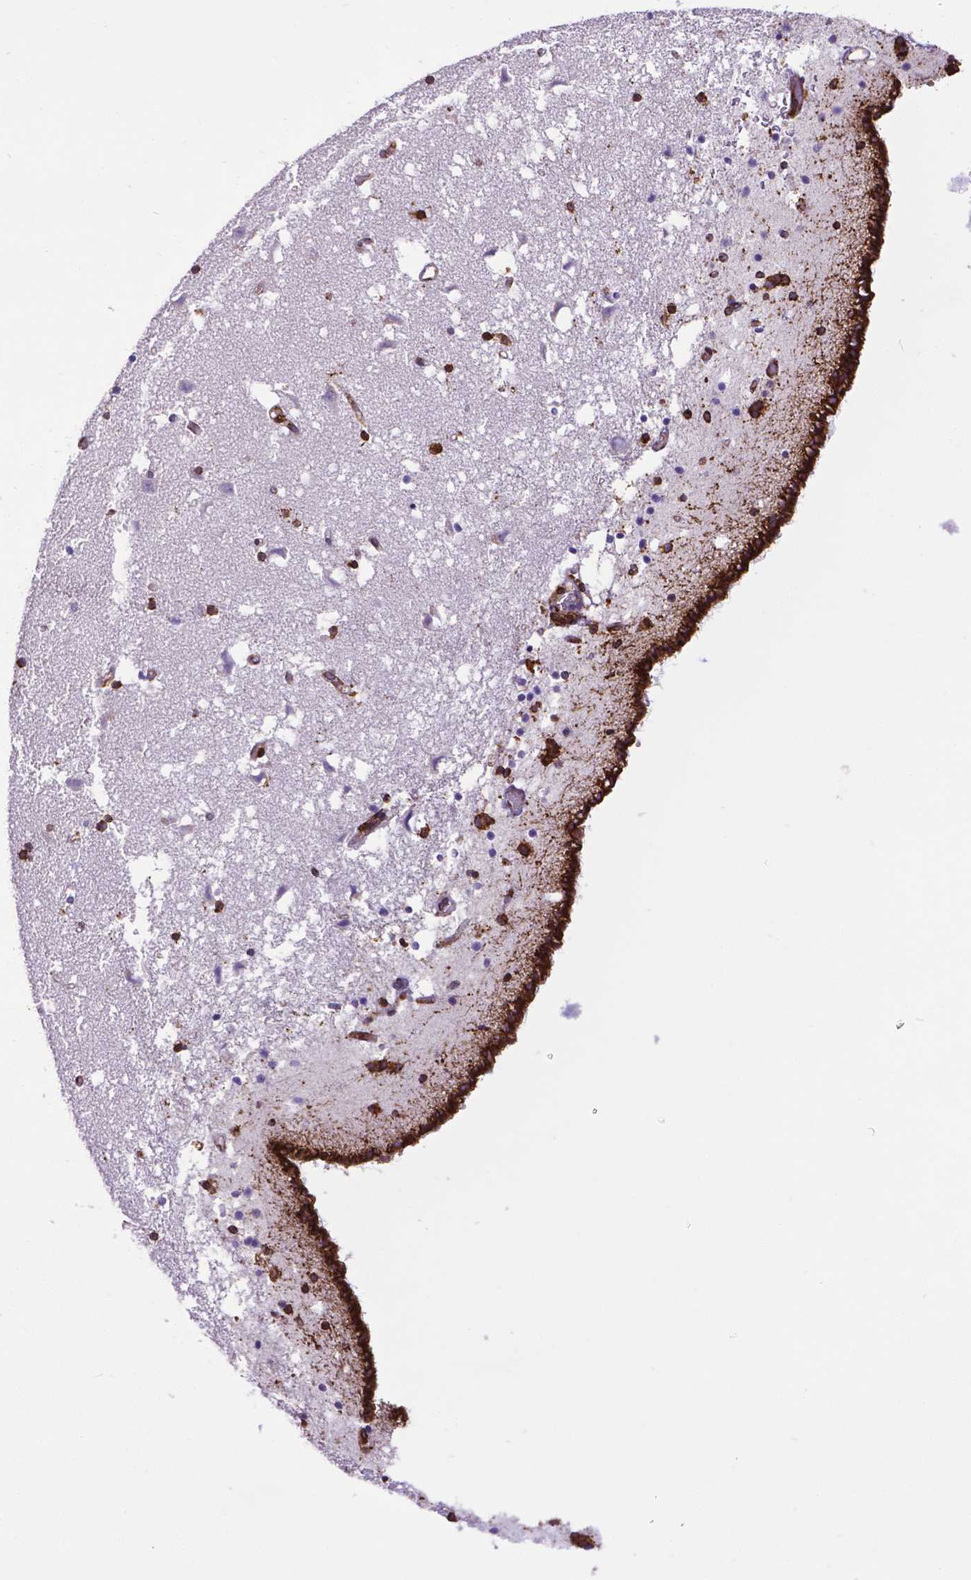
{"staining": {"intensity": "strong", "quantity": "25%-75%", "location": "cytoplasmic/membranous"}, "tissue": "caudate", "cell_type": "Glial cells", "image_type": "normal", "snomed": [{"axis": "morphology", "description": "Normal tissue, NOS"}, {"axis": "topography", "description": "Lateral ventricle wall"}], "caption": "Glial cells show strong cytoplasmic/membranous positivity in about 25%-75% of cells in benign caudate.", "gene": "MTDH", "patient": {"sex": "female", "age": 42}}